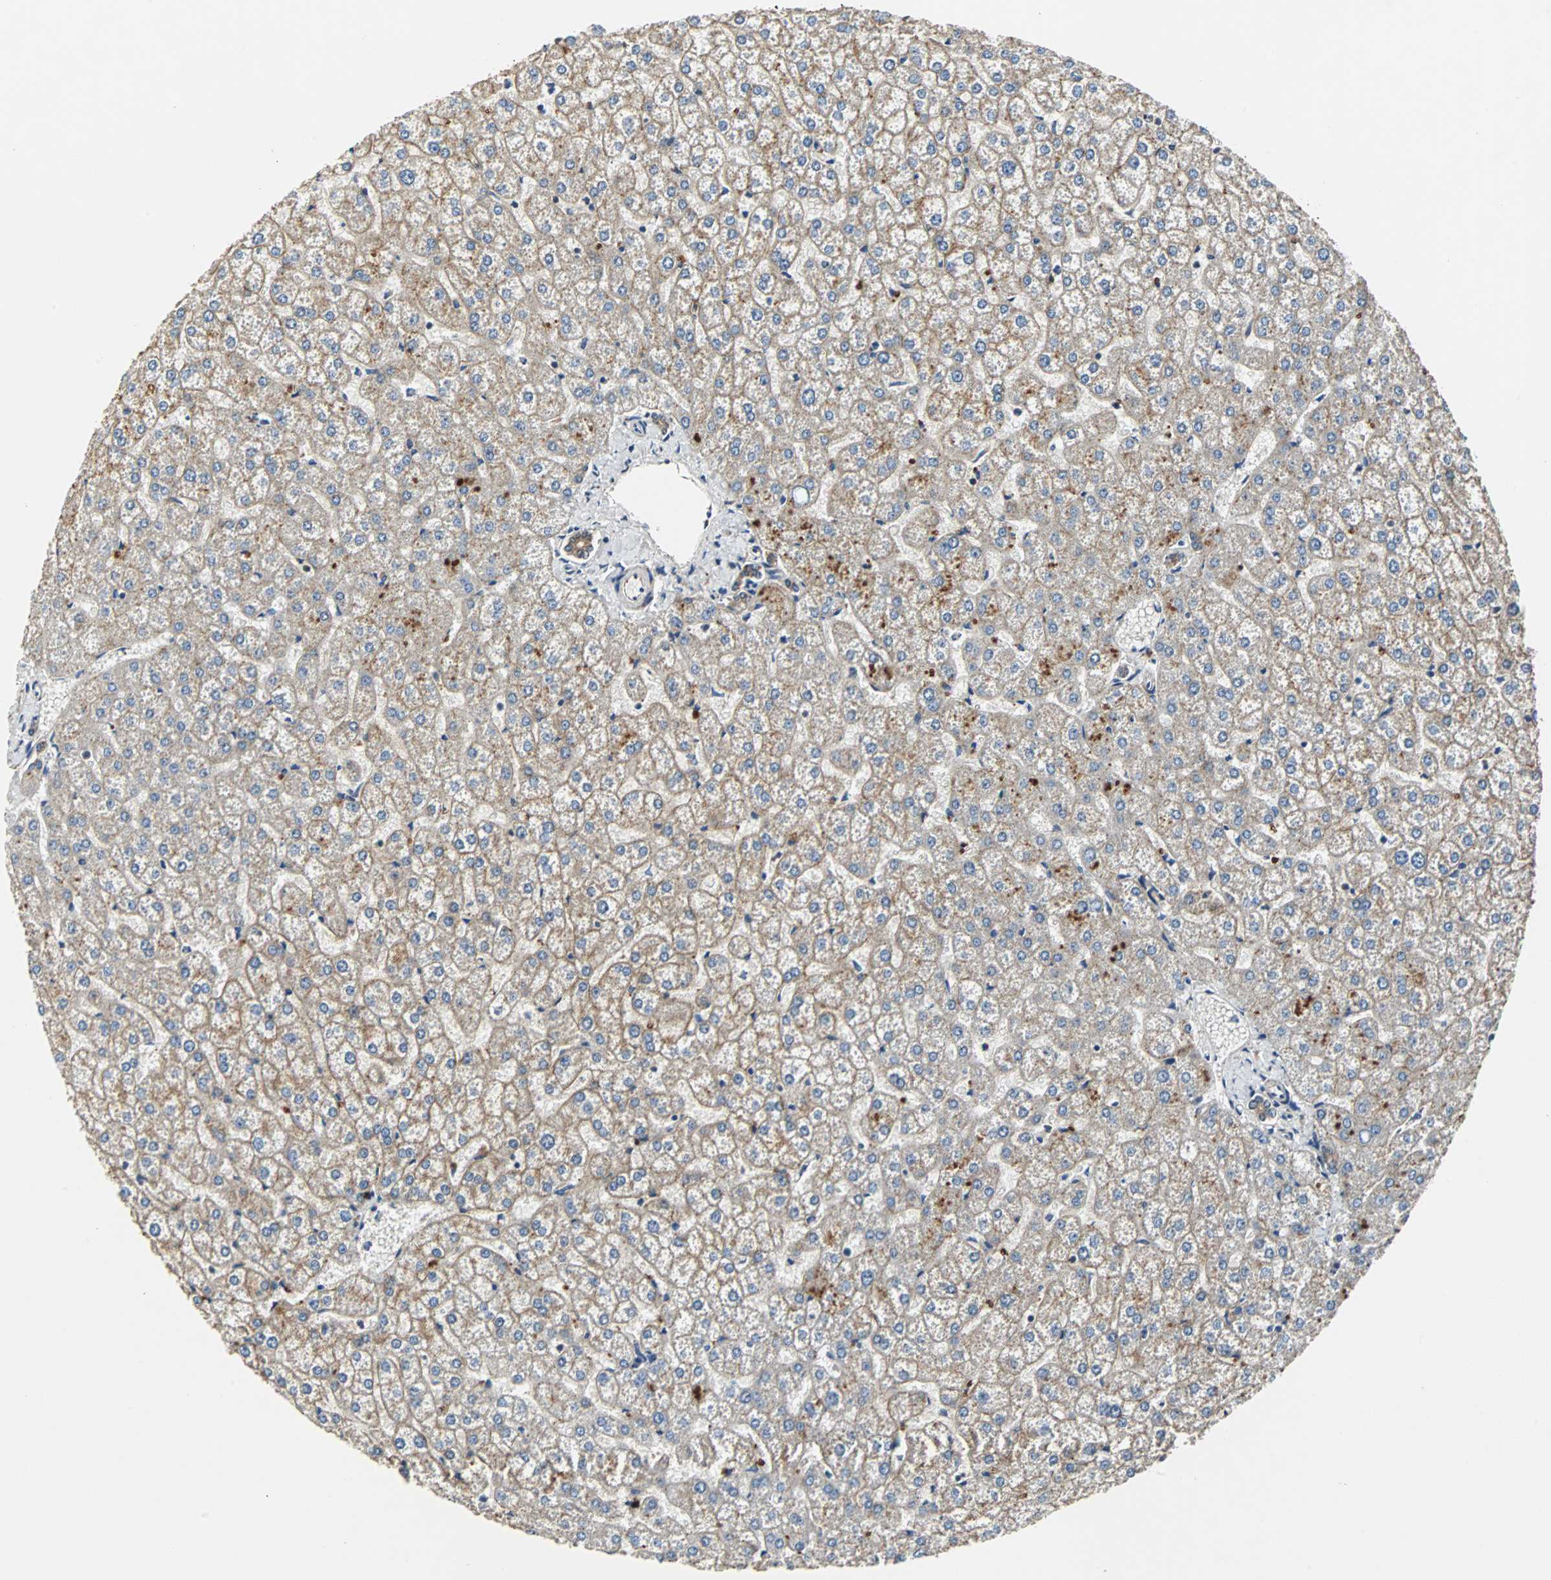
{"staining": {"intensity": "moderate", "quantity": ">75%", "location": "cytoplasmic/membranous"}, "tissue": "liver", "cell_type": "Cholangiocytes", "image_type": "normal", "snomed": [{"axis": "morphology", "description": "Normal tissue, NOS"}, {"axis": "topography", "description": "Liver"}], "caption": "Moderate cytoplasmic/membranous expression for a protein is appreciated in about >75% of cholangiocytes of normal liver using immunohistochemistry.", "gene": "LSR", "patient": {"sex": "female", "age": 32}}